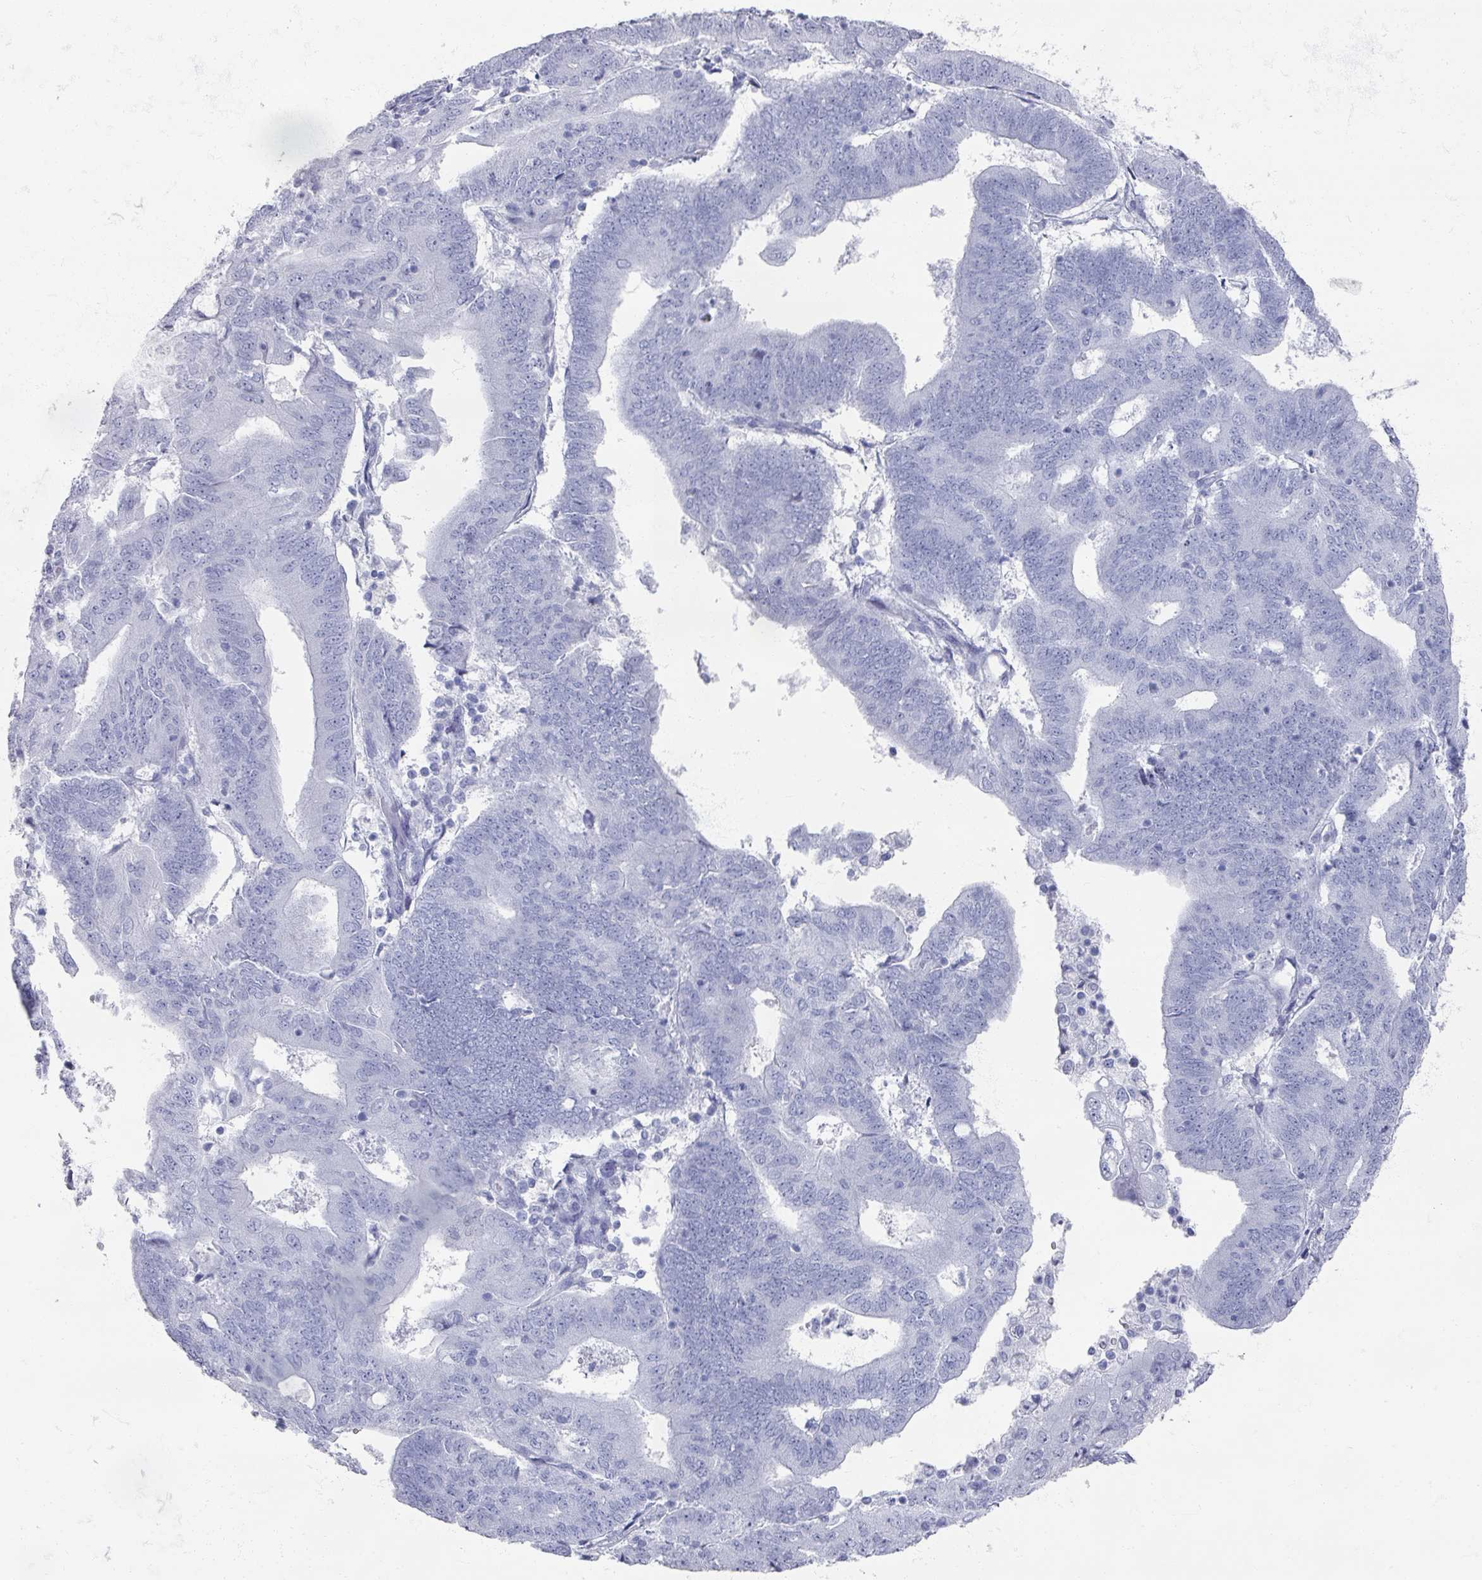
{"staining": {"intensity": "negative", "quantity": "none", "location": "none"}, "tissue": "endometrial cancer", "cell_type": "Tumor cells", "image_type": "cancer", "snomed": [{"axis": "morphology", "description": "Adenocarcinoma, NOS"}, {"axis": "topography", "description": "Endometrium"}], "caption": "Immunohistochemistry (IHC) of endometrial cancer (adenocarcinoma) exhibits no staining in tumor cells.", "gene": "OMG", "patient": {"sex": "female", "age": 70}}